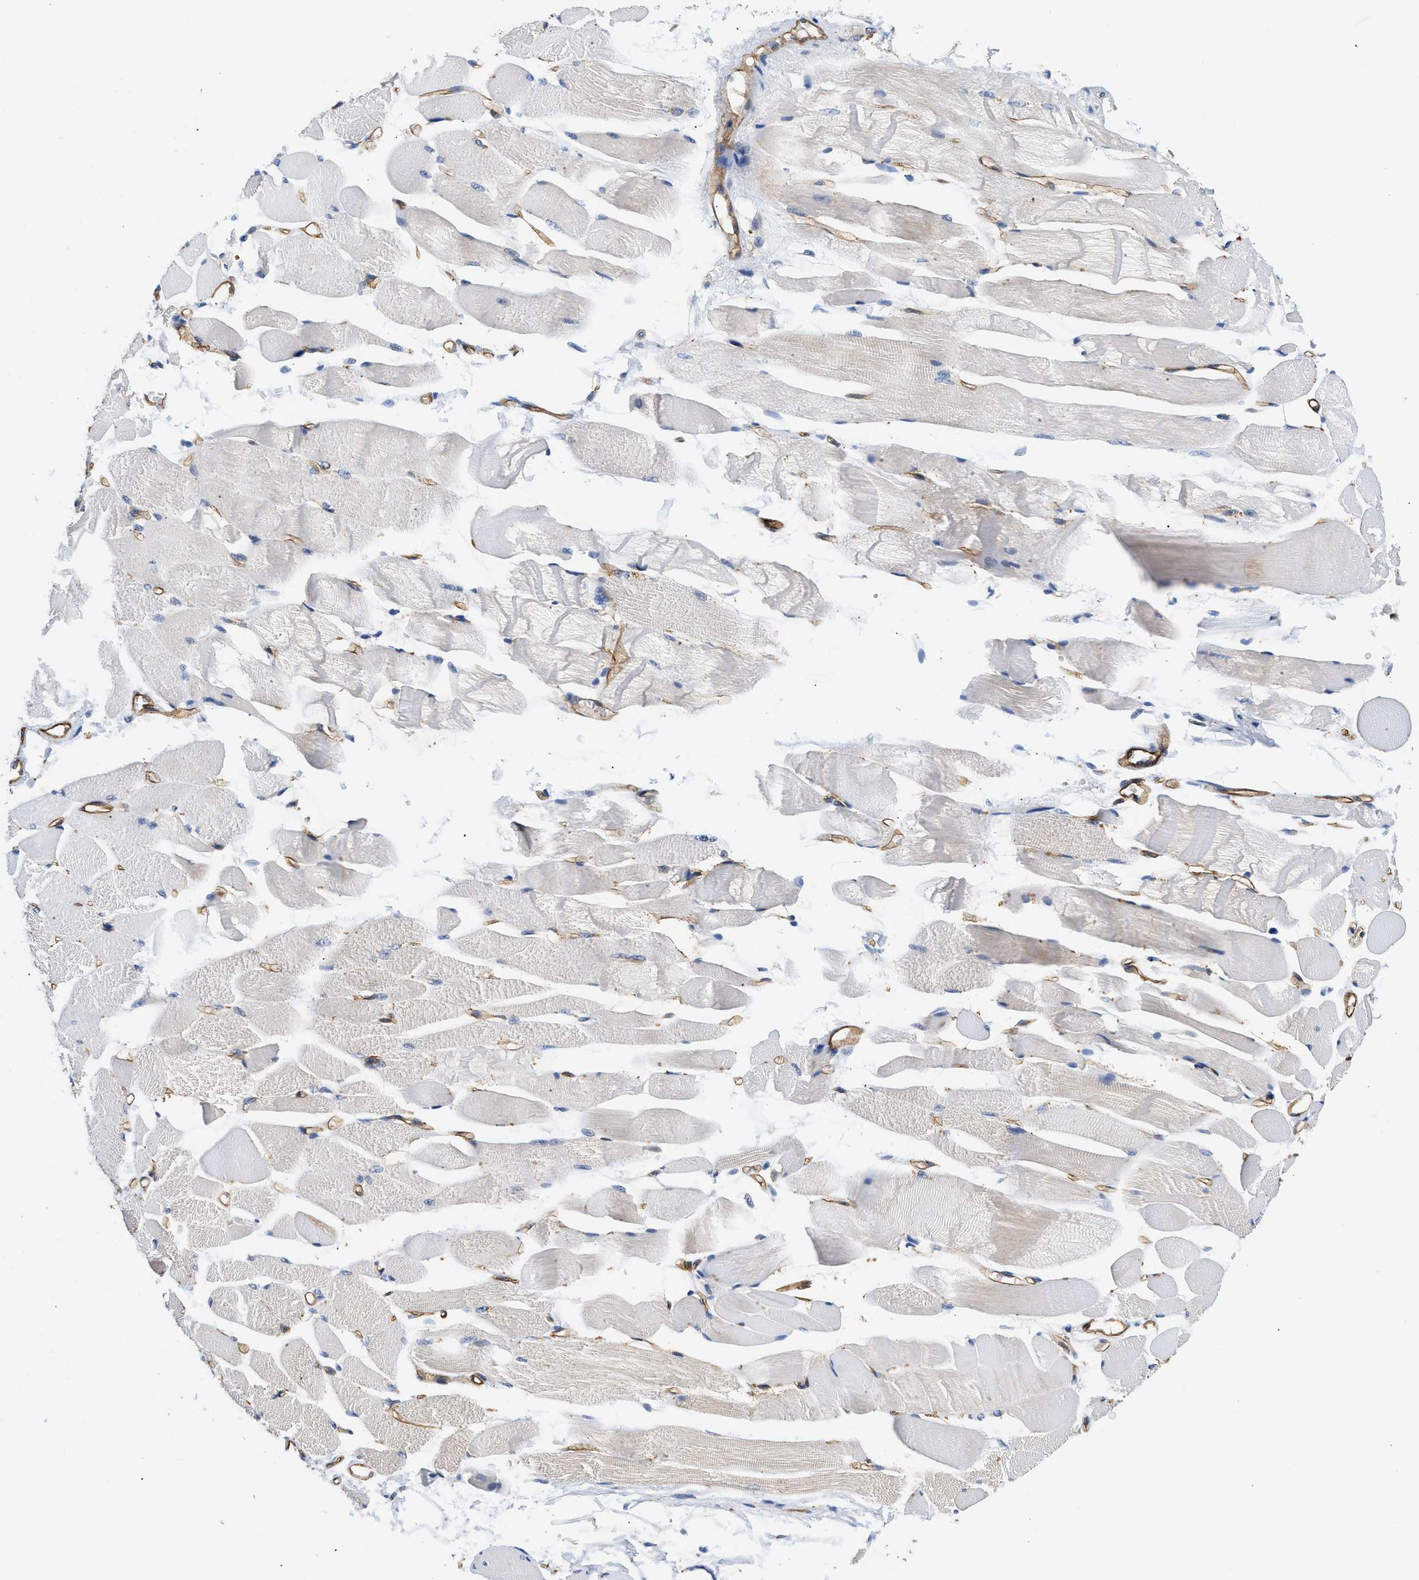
{"staining": {"intensity": "moderate", "quantity": "<25%", "location": "cytoplasmic/membranous"}, "tissue": "skeletal muscle", "cell_type": "Myocytes", "image_type": "normal", "snomed": [{"axis": "morphology", "description": "Normal tissue, NOS"}, {"axis": "topography", "description": "Skeletal muscle"}, {"axis": "topography", "description": "Peripheral nerve tissue"}], "caption": "Brown immunohistochemical staining in normal human skeletal muscle shows moderate cytoplasmic/membranous staining in approximately <25% of myocytes.", "gene": "RAPH1", "patient": {"sex": "female", "age": 84}}